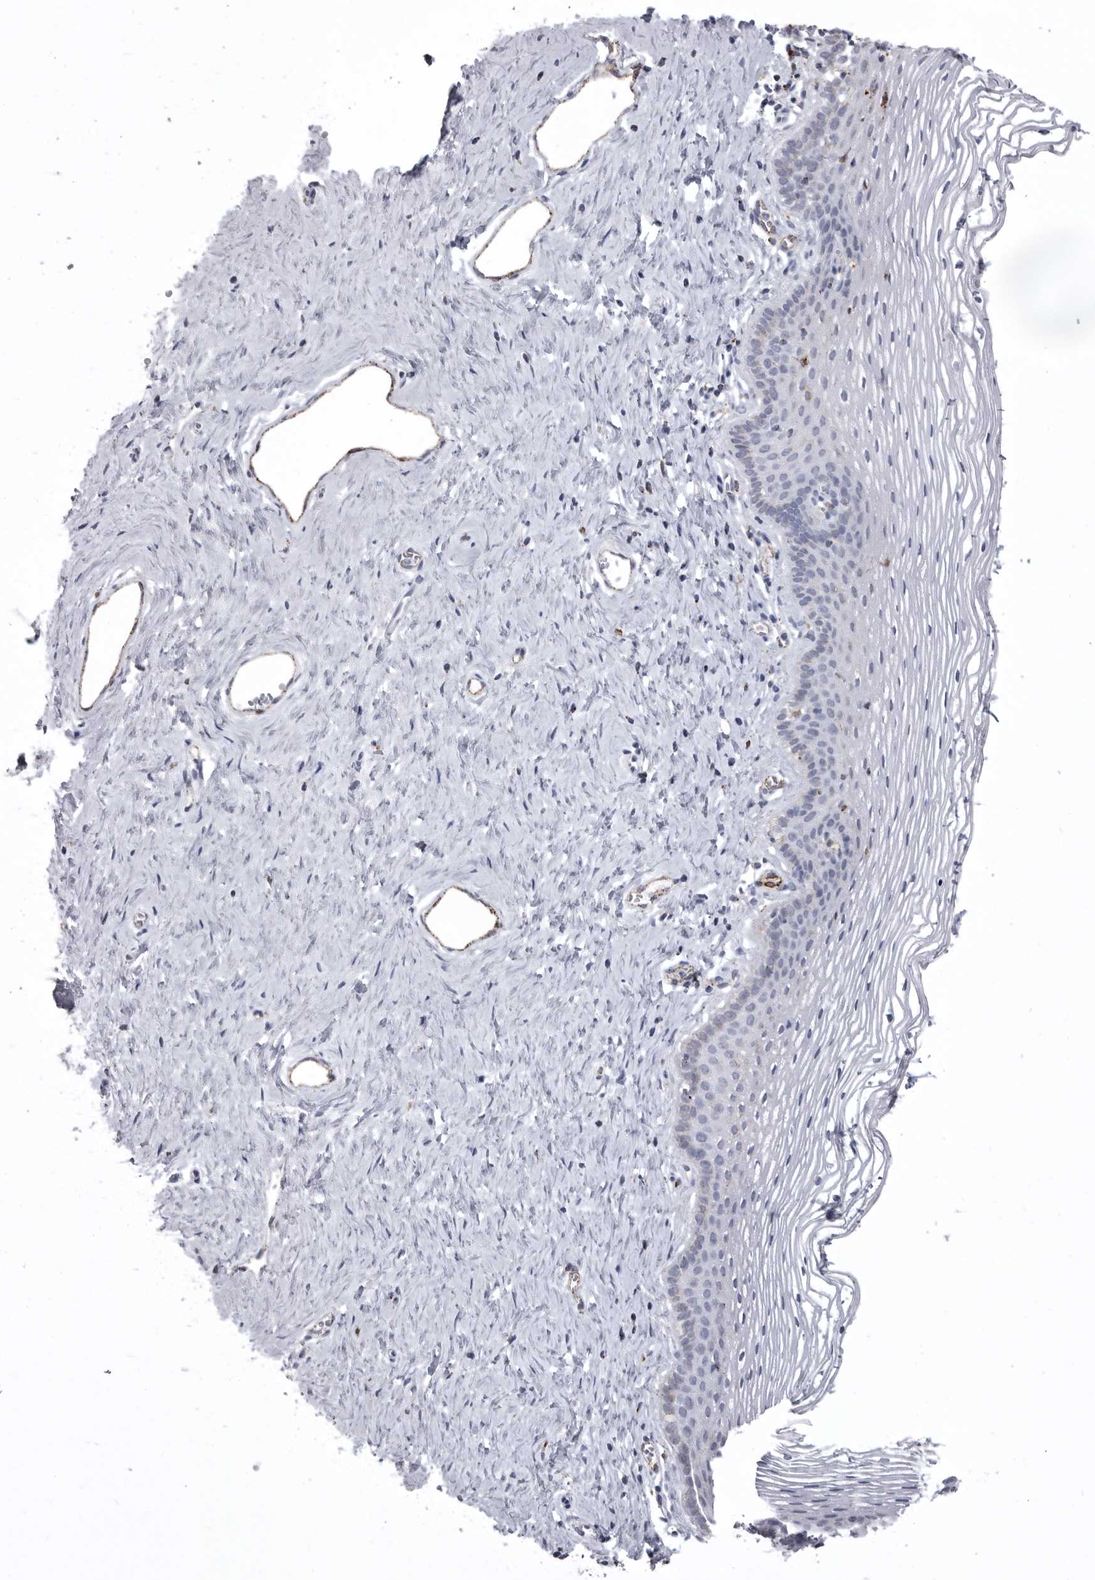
{"staining": {"intensity": "negative", "quantity": "none", "location": "none"}, "tissue": "vagina", "cell_type": "Squamous epithelial cells", "image_type": "normal", "snomed": [{"axis": "morphology", "description": "Normal tissue, NOS"}, {"axis": "topography", "description": "Vagina"}], "caption": "Squamous epithelial cells are negative for protein expression in benign human vagina. The staining was performed using DAB to visualize the protein expression in brown, while the nuclei were stained in blue with hematoxylin (Magnification: 20x).", "gene": "PSPN", "patient": {"sex": "female", "age": 32}}